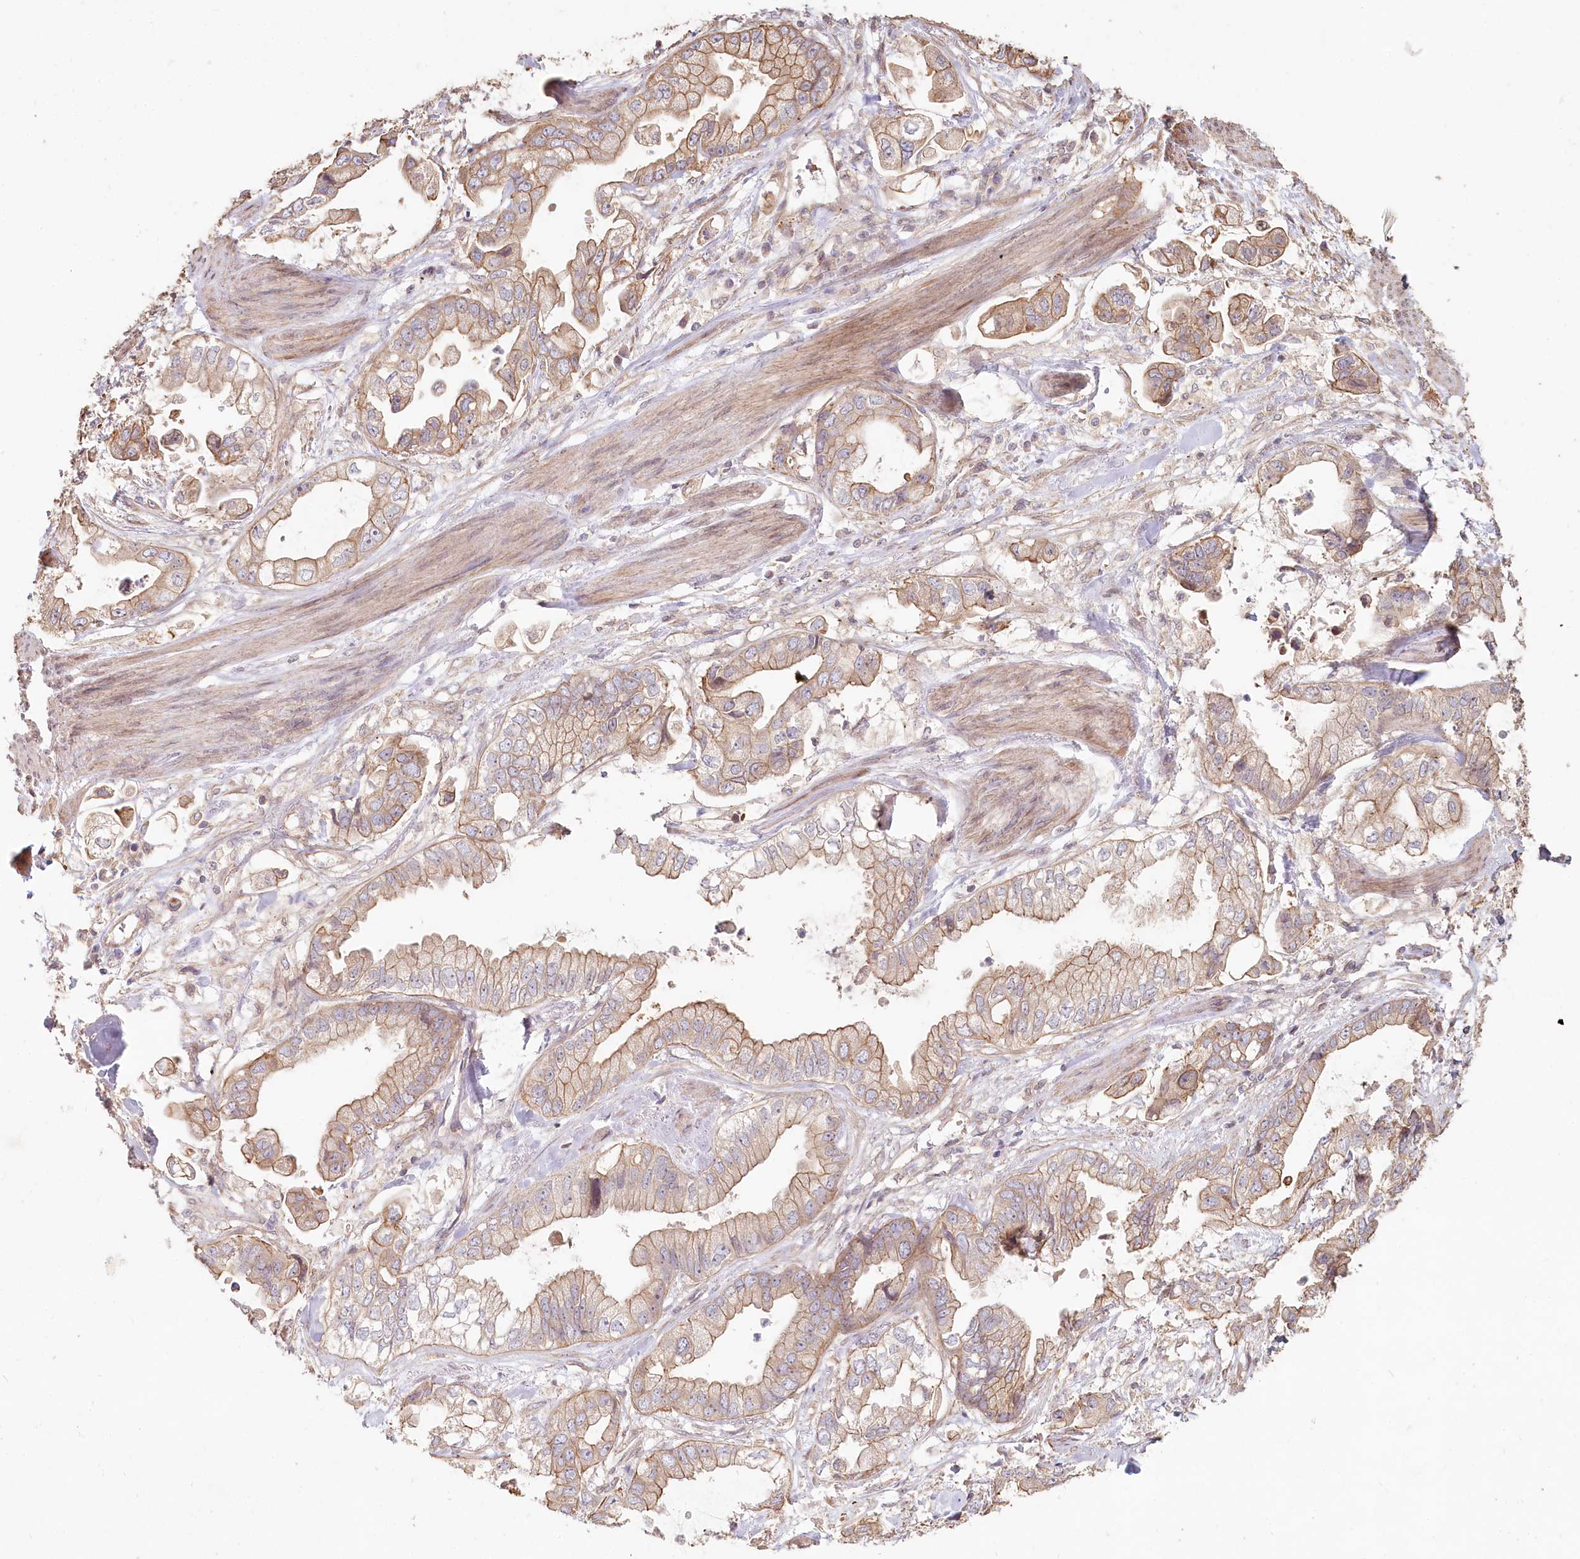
{"staining": {"intensity": "moderate", "quantity": ">75%", "location": "cytoplasmic/membranous"}, "tissue": "stomach cancer", "cell_type": "Tumor cells", "image_type": "cancer", "snomed": [{"axis": "morphology", "description": "Adenocarcinoma, NOS"}, {"axis": "topography", "description": "Stomach"}], "caption": "High-magnification brightfield microscopy of stomach adenocarcinoma stained with DAB (3,3'-diaminobenzidine) (brown) and counterstained with hematoxylin (blue). tumor cells exhibit moderate cytoplasmic/membranous positivity is appreciated in about>75% of cells.", "gene": "TCHP", "patient": {"sex": "male", "age": 62}}